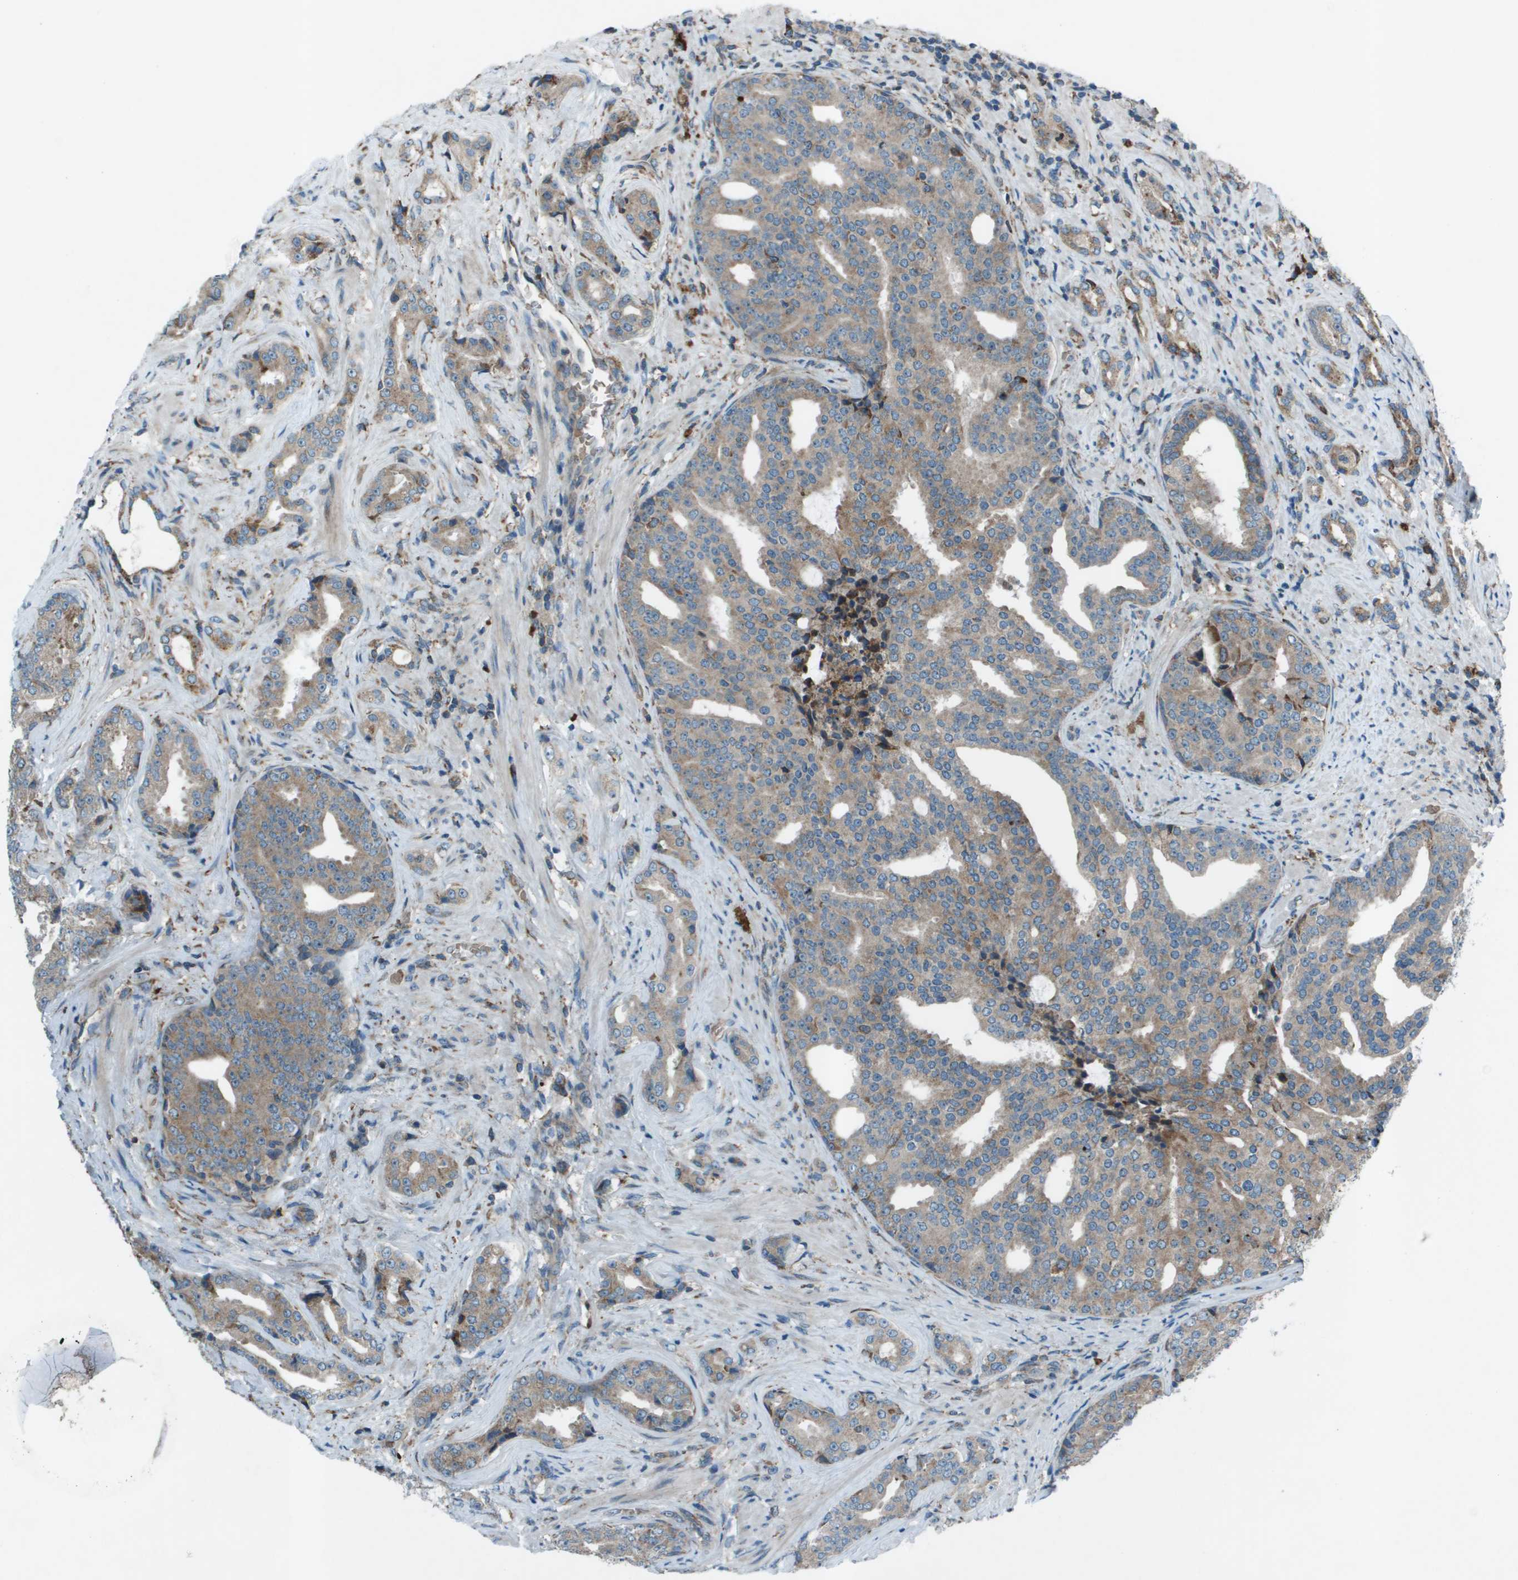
{"staining": {"intensity": "weak", "quantity": ">75%", "location": "cytoplasmic/membranous"}, "tissue": "prostate cancer", "cell_type": "Tumor cells", "image_type": "cancer", "snomed": [{"axis": "morphology", "description": "Adenocarcinoma, High grade"}, {"axis": "topography", "description": "Prostate"}], "caption": "This micrograph reveals immunohistochemistry staining of human high-grade adenocarcinoma (prostate), with low weak cytoplasmic/membranous staining in approximately >75% of tumor cells.", "gene": "UTS2", "patient": {"sex": "male", "age": 71}}